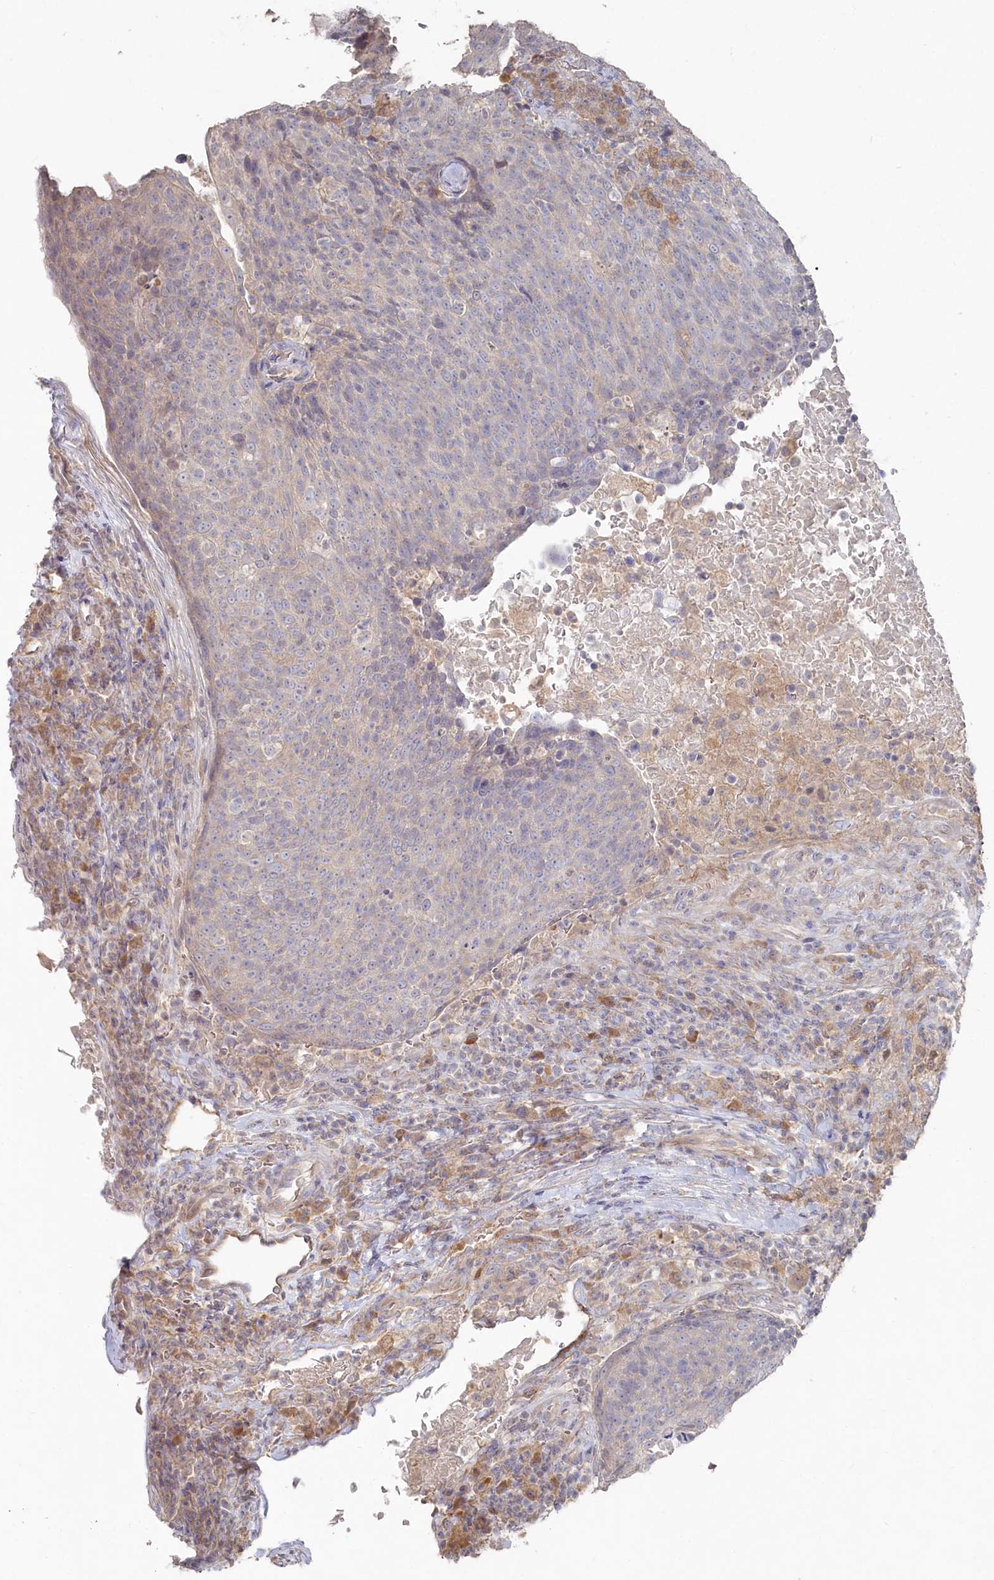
{"staining": {"intensity": "negative", "quantity": "none", "location": "none"}, "tissue": "head and neck cancer", "cell_type": "Tumor cells", "image_type": "cancer", "snomed": [{"axis": "morphology", "description": "Squamous cell carcinoma, NOS"}, {"axis": "morphology", "description": "Squamous cell carcinoma, metastatic, NOS"}, {"axis": "topography", "description": "Lymph node"}, {"axis": "topography", "description": "Head-Neck"}], "caption": "This is an immunohistochemistry histopathology image of head and neck metastatic squamous cell carcinoma. There is no positivity in tumor cells.", "gene": "TGFBRAP1", "patient": {"sex": "male", "age": 62}}